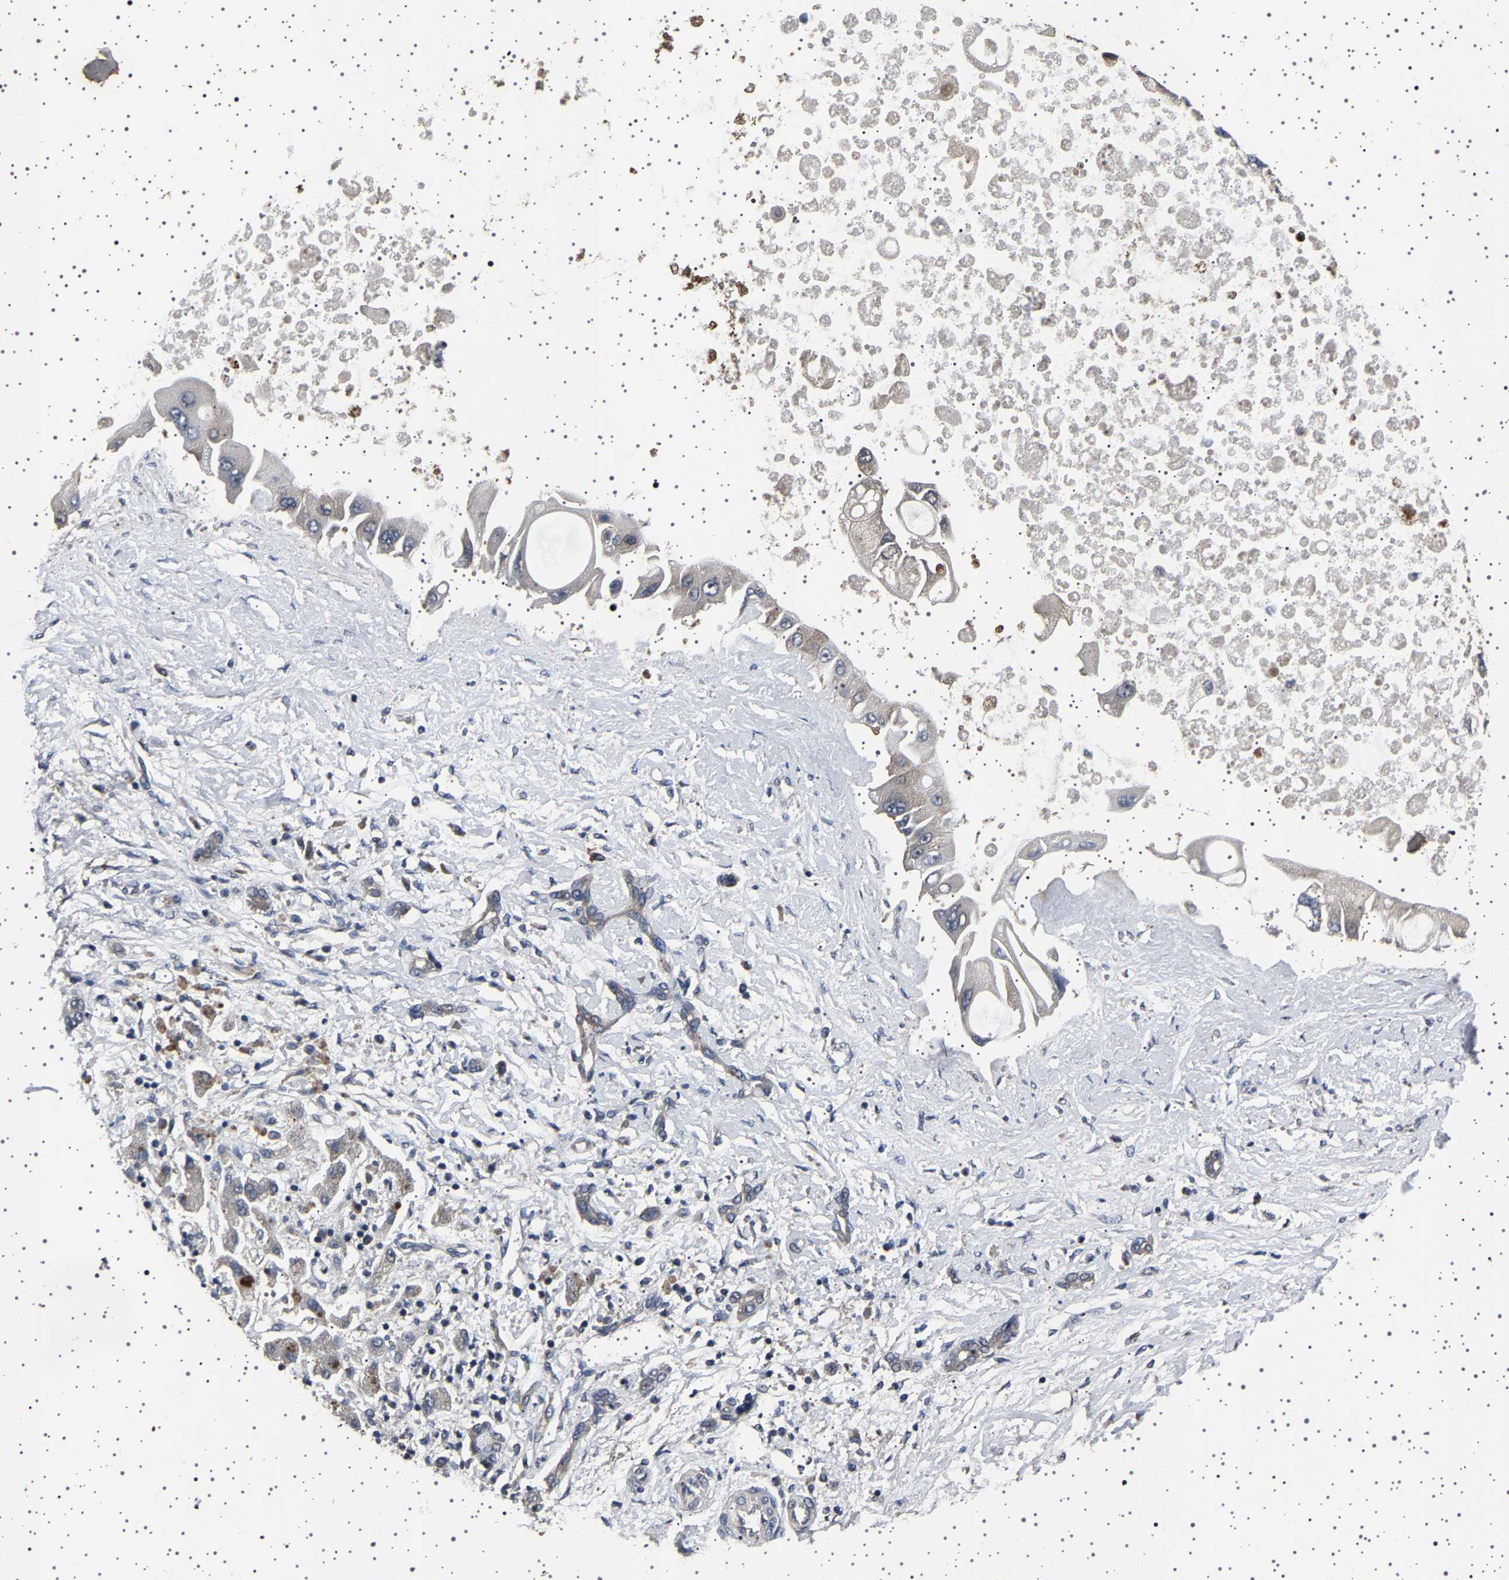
{"staining": {"intensity": "weak", "quantity": "<25%", "location": "cytoplasmic/membranous"}, "tissue": "liver cancer", "cell_type": "Tumor cells", "image_type": "cancer", "snomed": [{"axis": "morphology", "description": "Cholangiocarcinoma"}, {"axis": "topography", "description": "Liver"}], "caption": "Immunohistochemical staining of human liver cancer shows no significant expression in tumor cells. Nuclei are stained in blue.", "gene": "NCKAP1", "patient": {"sex": "male", "age": 50}}